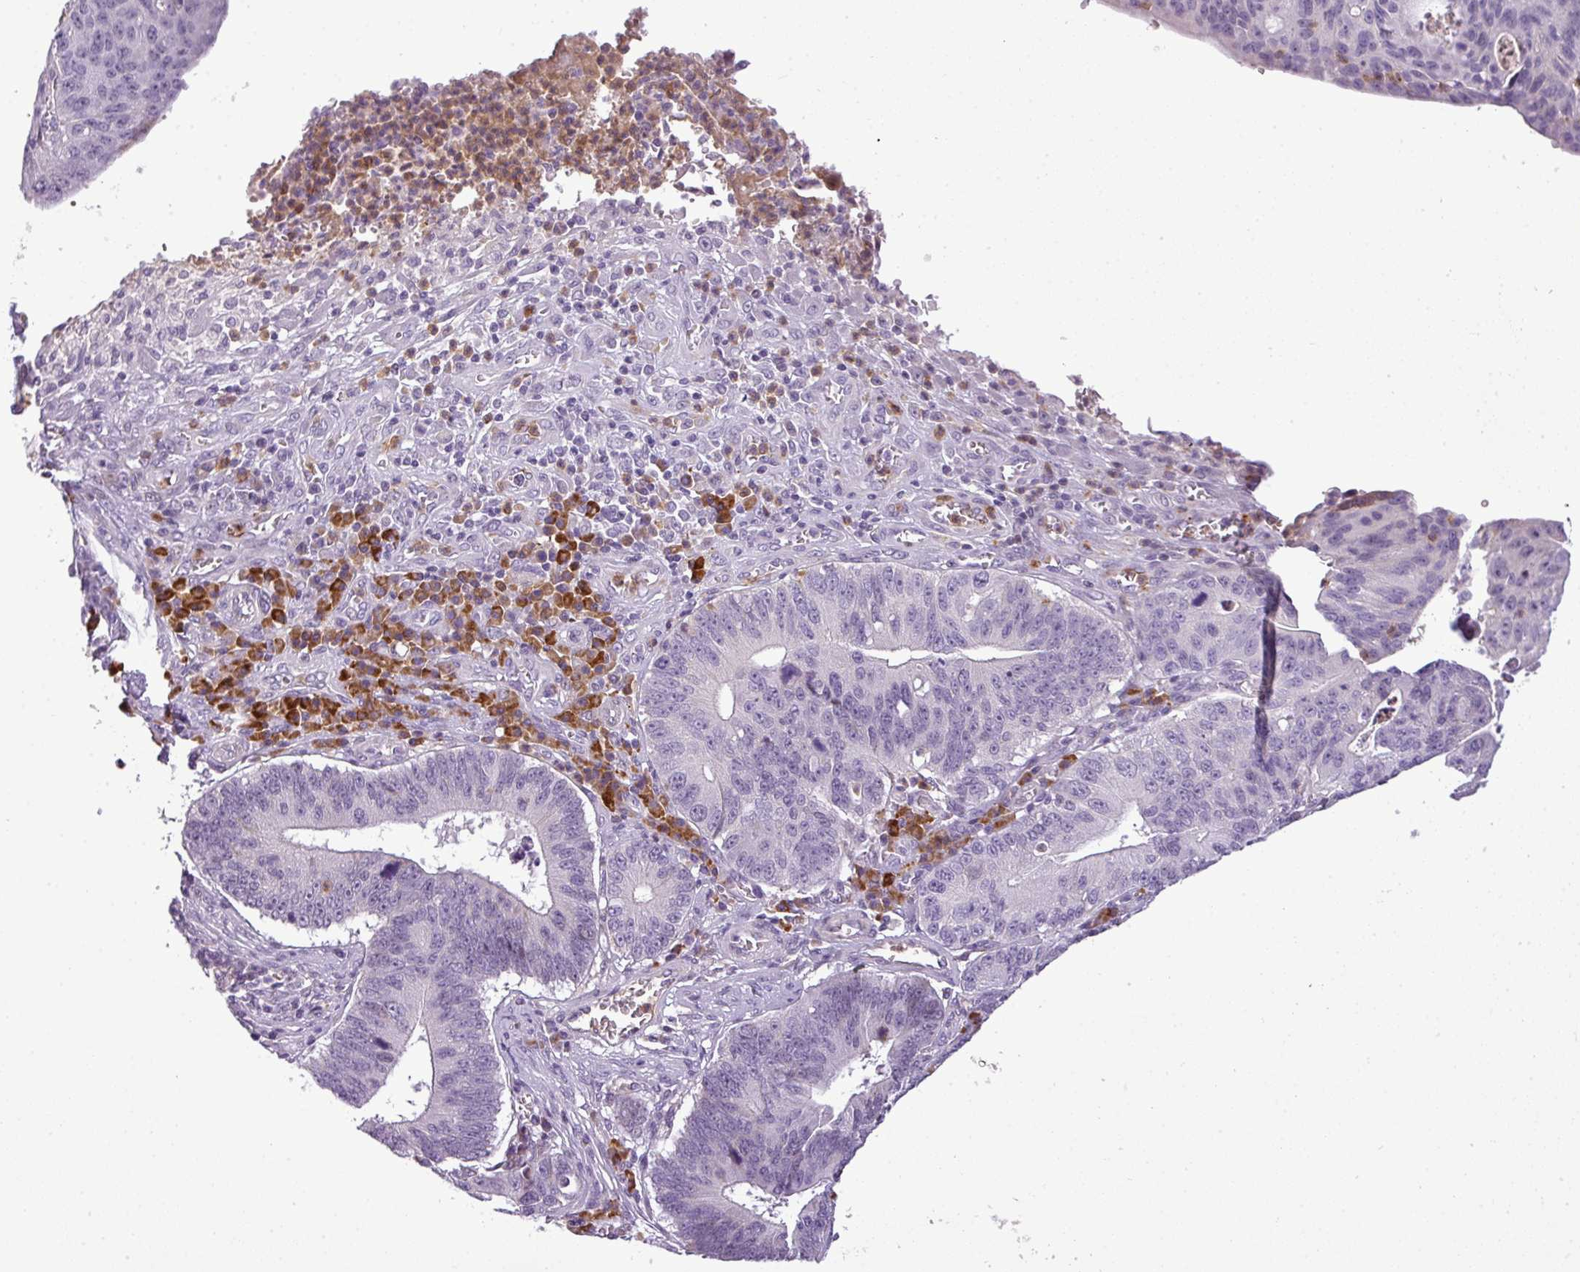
{"staining": {"intensity": "weak", "quantity": "<25%", "location": "cytoplasmic/membranous"}, "tissue": "stomach cancer", "cell_type": "Tumor cells", "image_type": "cancer", "snomed": [{"axis": "morphology", "description": "Adenocarcinoma, NOS"}, {"axis": "topography", "description": "Stomach"}], "caption": "This is a histopathology image of IHC staining of stomach cancer, which shows no expression in tumor cells. (DAB (3,3'-diaminobenzidine) immunohistochemistry (IHC) with hematoxylin counter stain).", "gene": "C4B", "patient": {"sex": "male", "age": 59}}